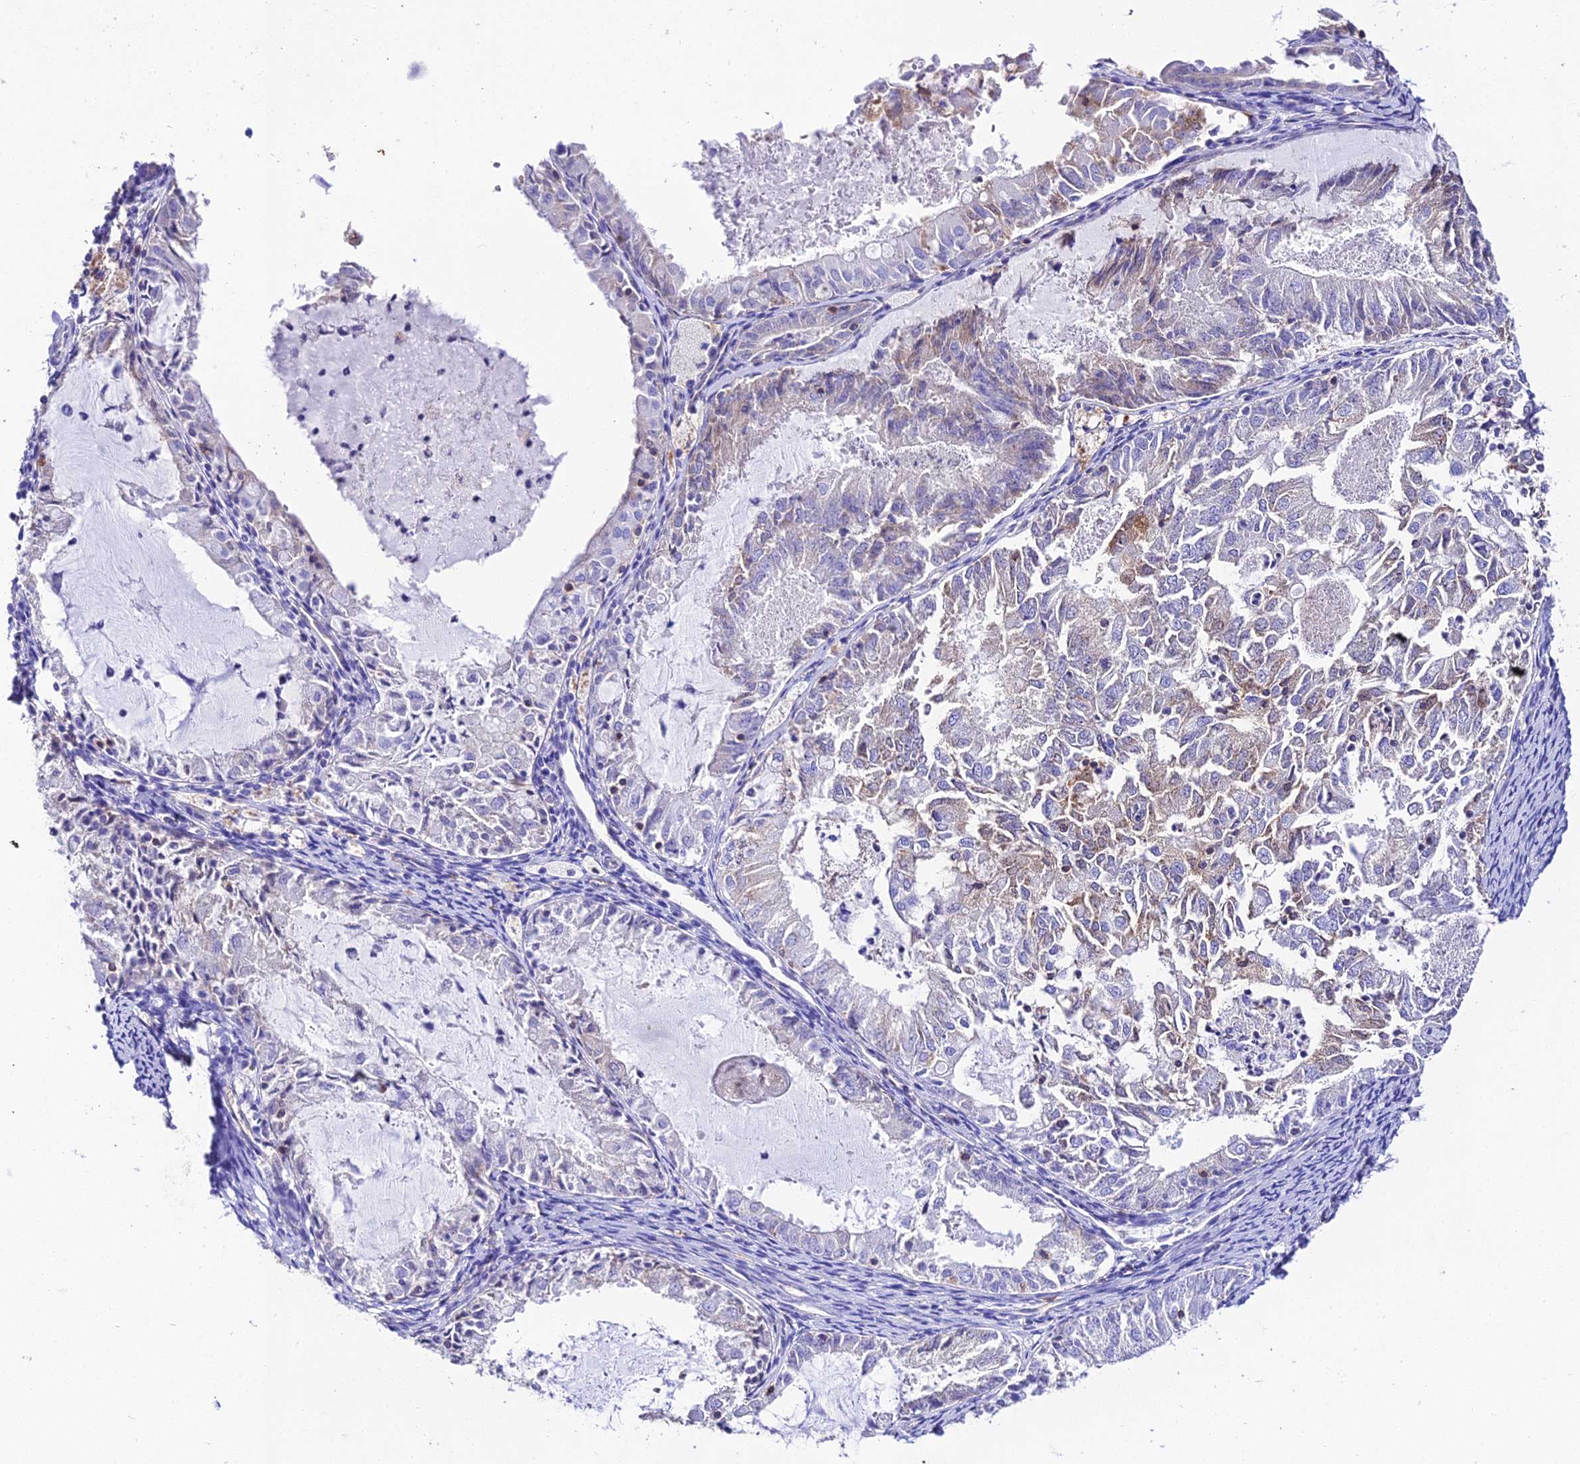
{"staining": {"intensity": "weak", "quantity": "<25%", "location": "cytoplasmic/membranous"}, "tissue": "endometrial cancer", "cell_type": "Tumor cells", "image_type": "cancer", "snomed": [{"axis": "morphology", "description": "Adenocarcinoma, NOS"}, {"axis": "topography", "description": "Endometrium"}], "caption": "Tumor cells are negative for protein expression in human endometrial adenocarcinoma.", "gene": "S100A16", "patient": {"sex": "female", "age": 57}}